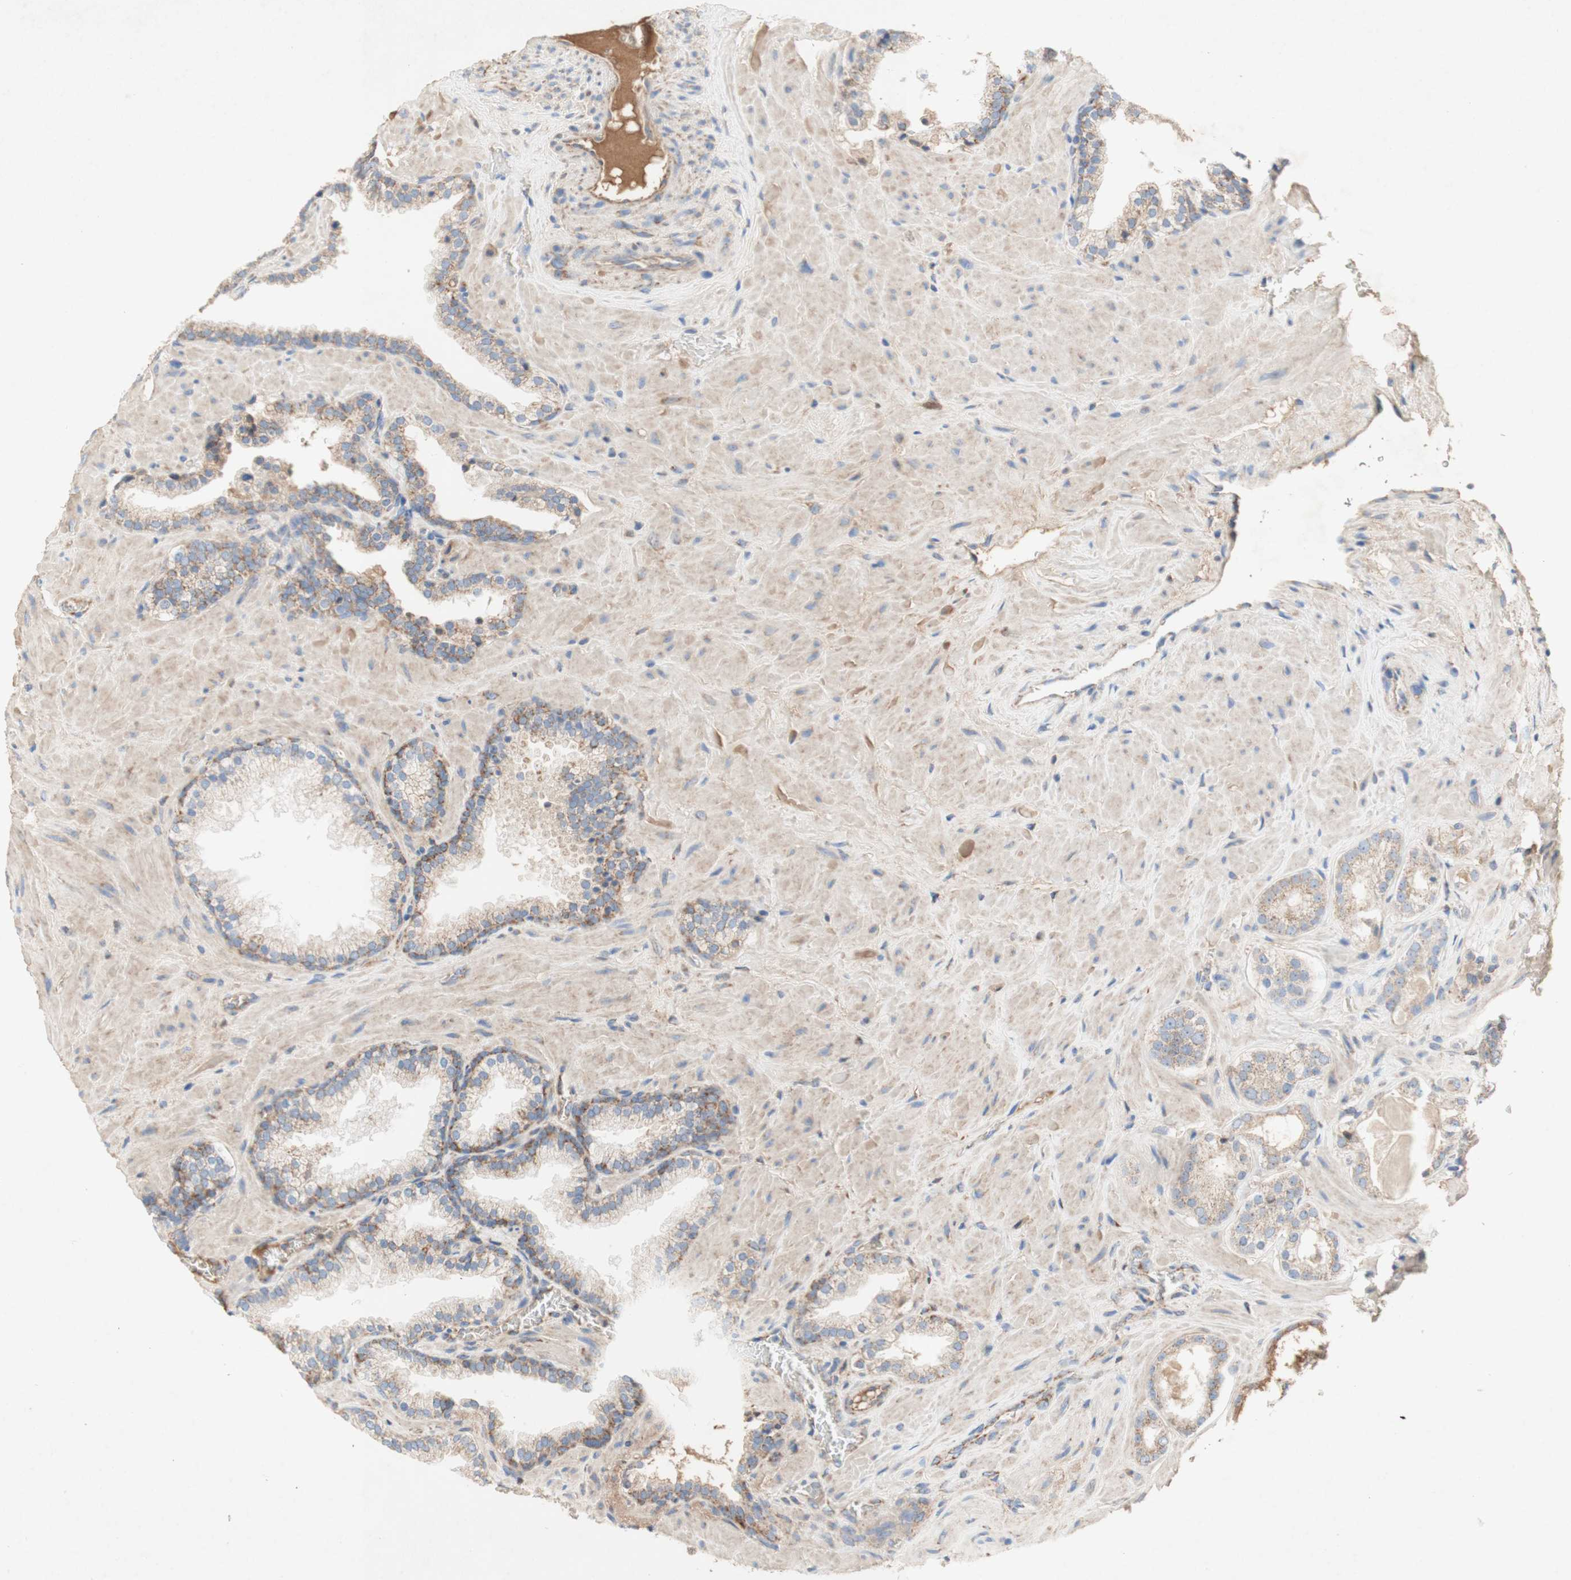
{"staining": {"intensity": "weak", "quantity": ">75%", "location": "cytoplasmic/membranous"}, "tissue": "prostate cancer", "cell_type": "Tumor cells", "image_type": "cancer", "snomed": [{"axis": "morphology", "description": "Adenocarcinoma, High grade"}, {"axis": "topography", "description": "Prostate"}], "caption": "Protein staining displays weak cytoplasmic/membranous staining in about >75% of tumor cells in prostate cancer. (DAB (3,3'-diaminobenzidine) IHC with brightfield microscopy, high magnification).", "gene": "SDHB", "patient": {"sex": "male", "age": 64}}